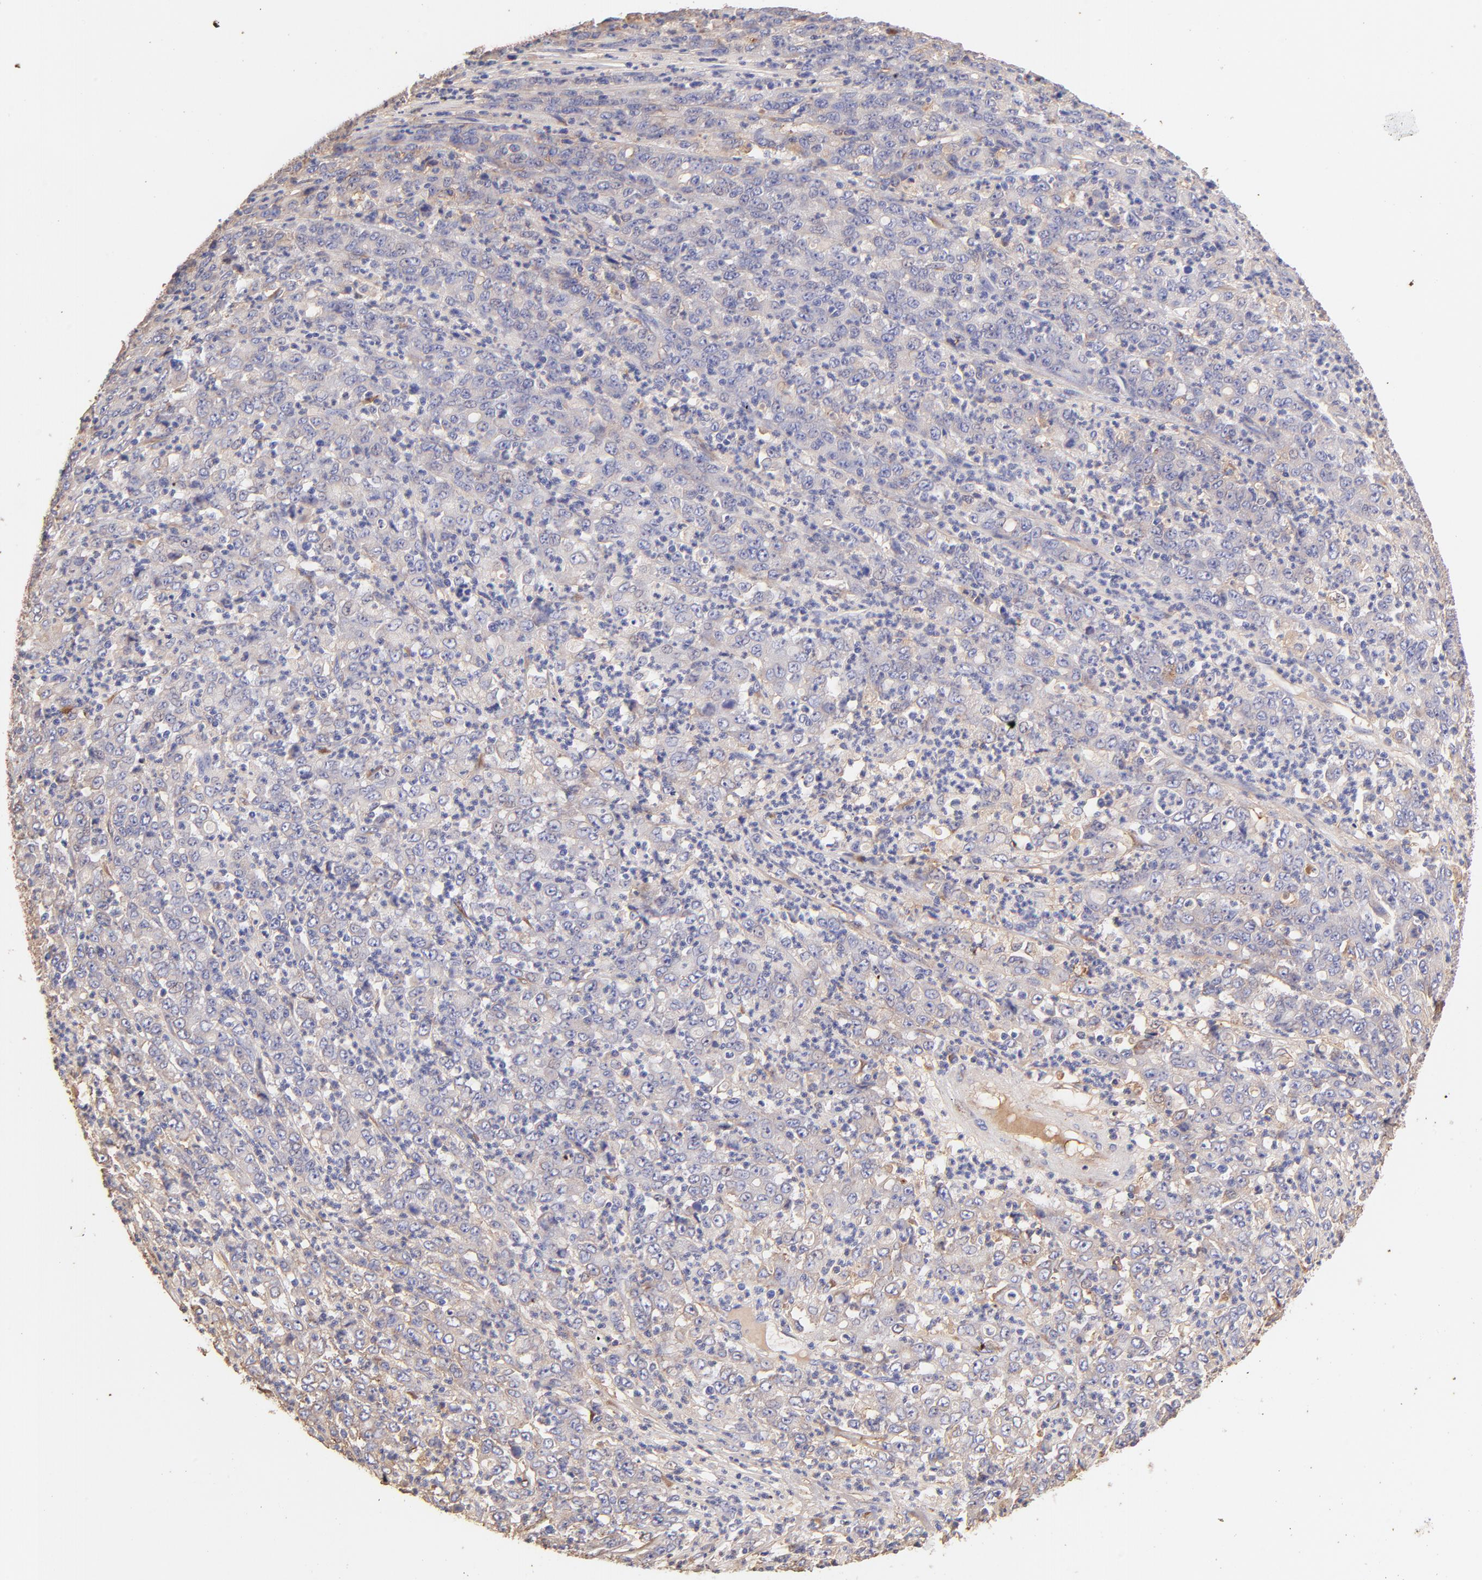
{"staining": {"intensity": "weak", "quantity": "<25%", "location": "cytoplasmic/membranous"}, "tissue": "stomach cancer", "cell_type": "Tumor cells", "image_type": "cancer", "snomed": [{"axis": "morphology", "description": "Adenocarcinoma, NOS"}, {"axis": "topography", "description": "Stomach, lower"}], "caption": "DAB immunohistochemical staining of stomach cancer demonstrates no significant expression in tumor cells.", "gene": "BGN", "patient": {"sex": "female", "age": 71}}